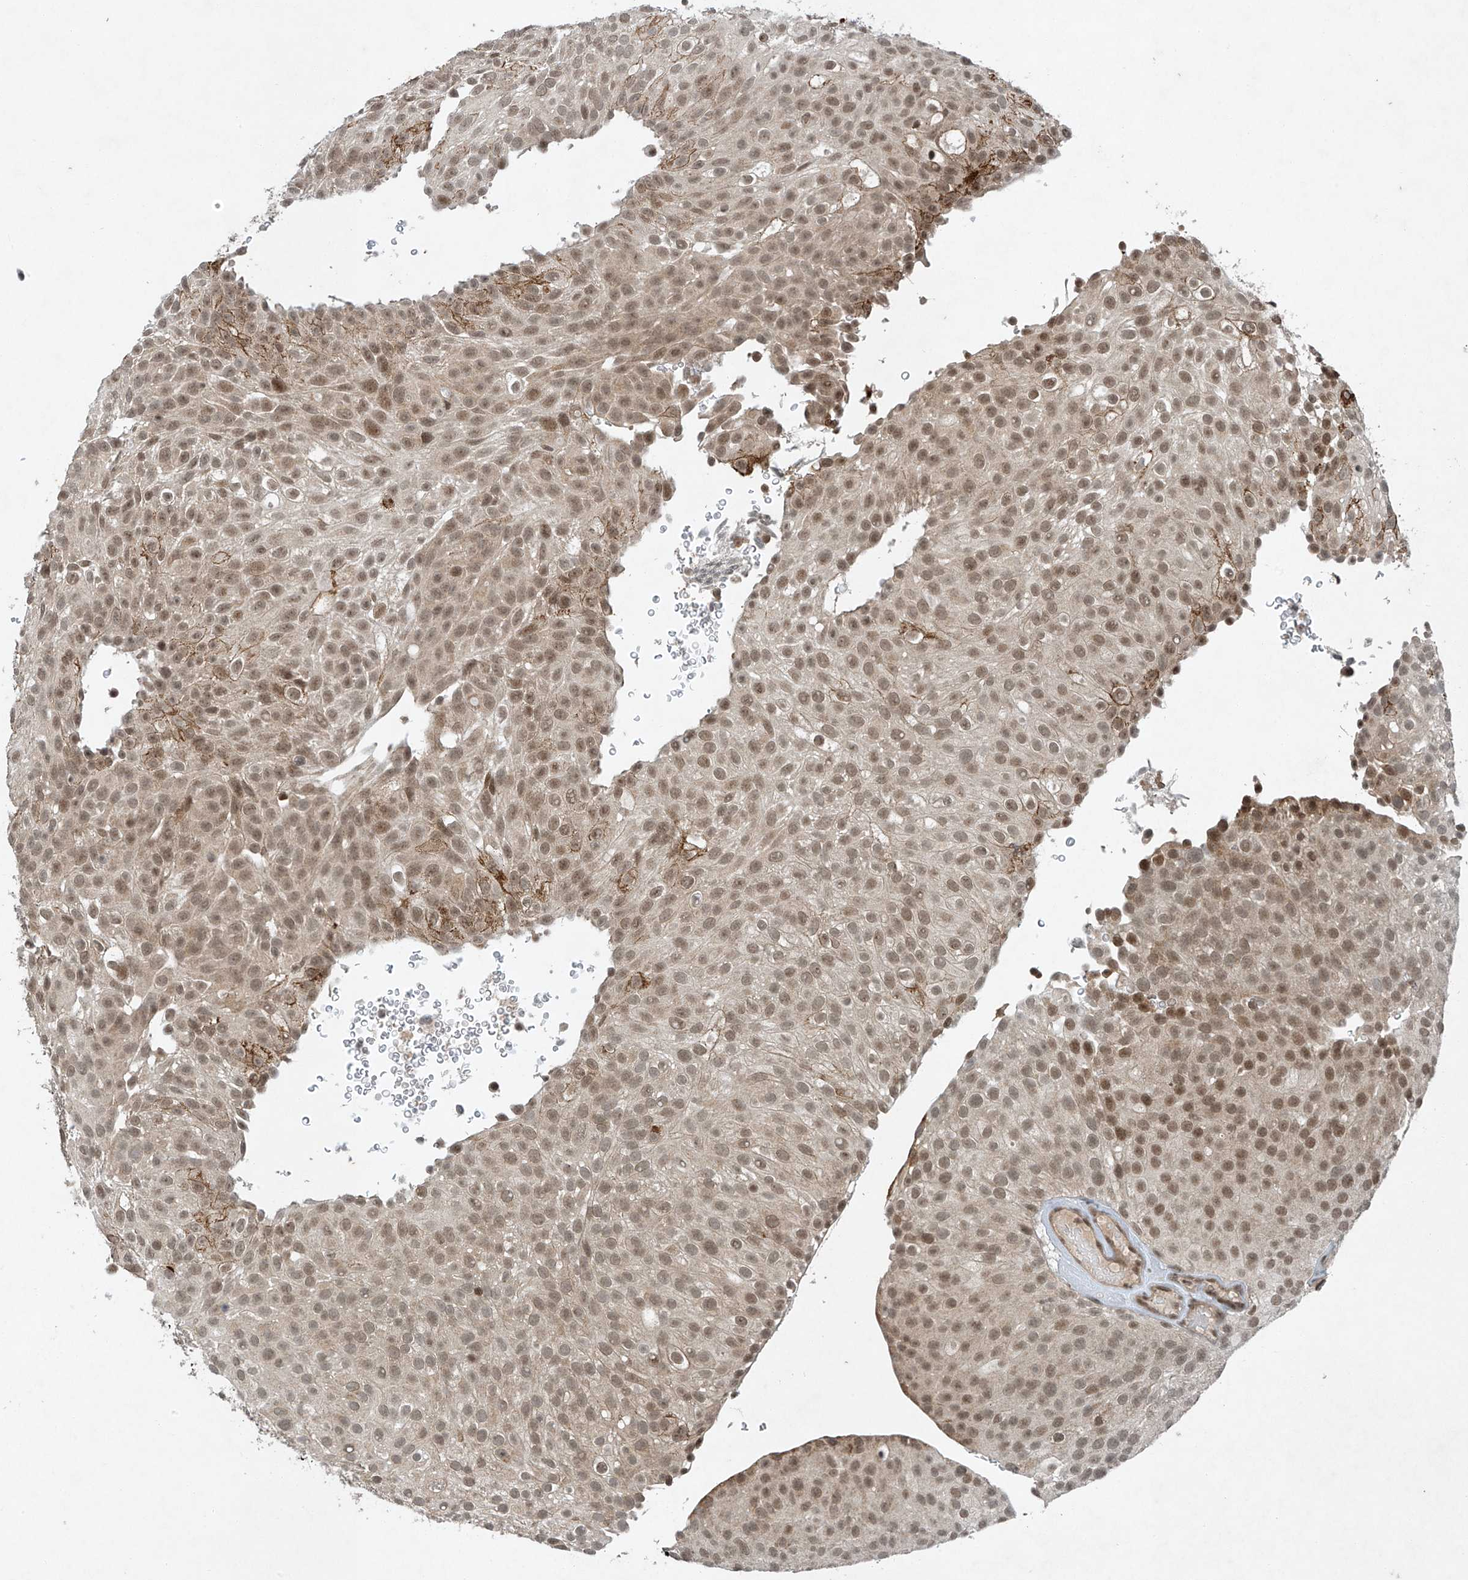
{"staining": {"intensity": "moderate", "quantity": ">75%", "location": "nuclear"}, "tissue": "urothelial cancer", "cell_type": "Tumor cells", "image_type": "cancer", "snomed": [{"axis": "morphology", "description": "Urothelial carcinoma, Low grade"}, {"axis": "topography", "description": "Urinary bladder"}], "caption": "The histopathology image demonstrates immunohistochemical staining of urothelial carcinoma (low-grade). There is moderate nuclear positivity is appreciated in about >75% of tumor cells.", "gene": "TAF8", "patient": {"sex": "male", "age": 78}}